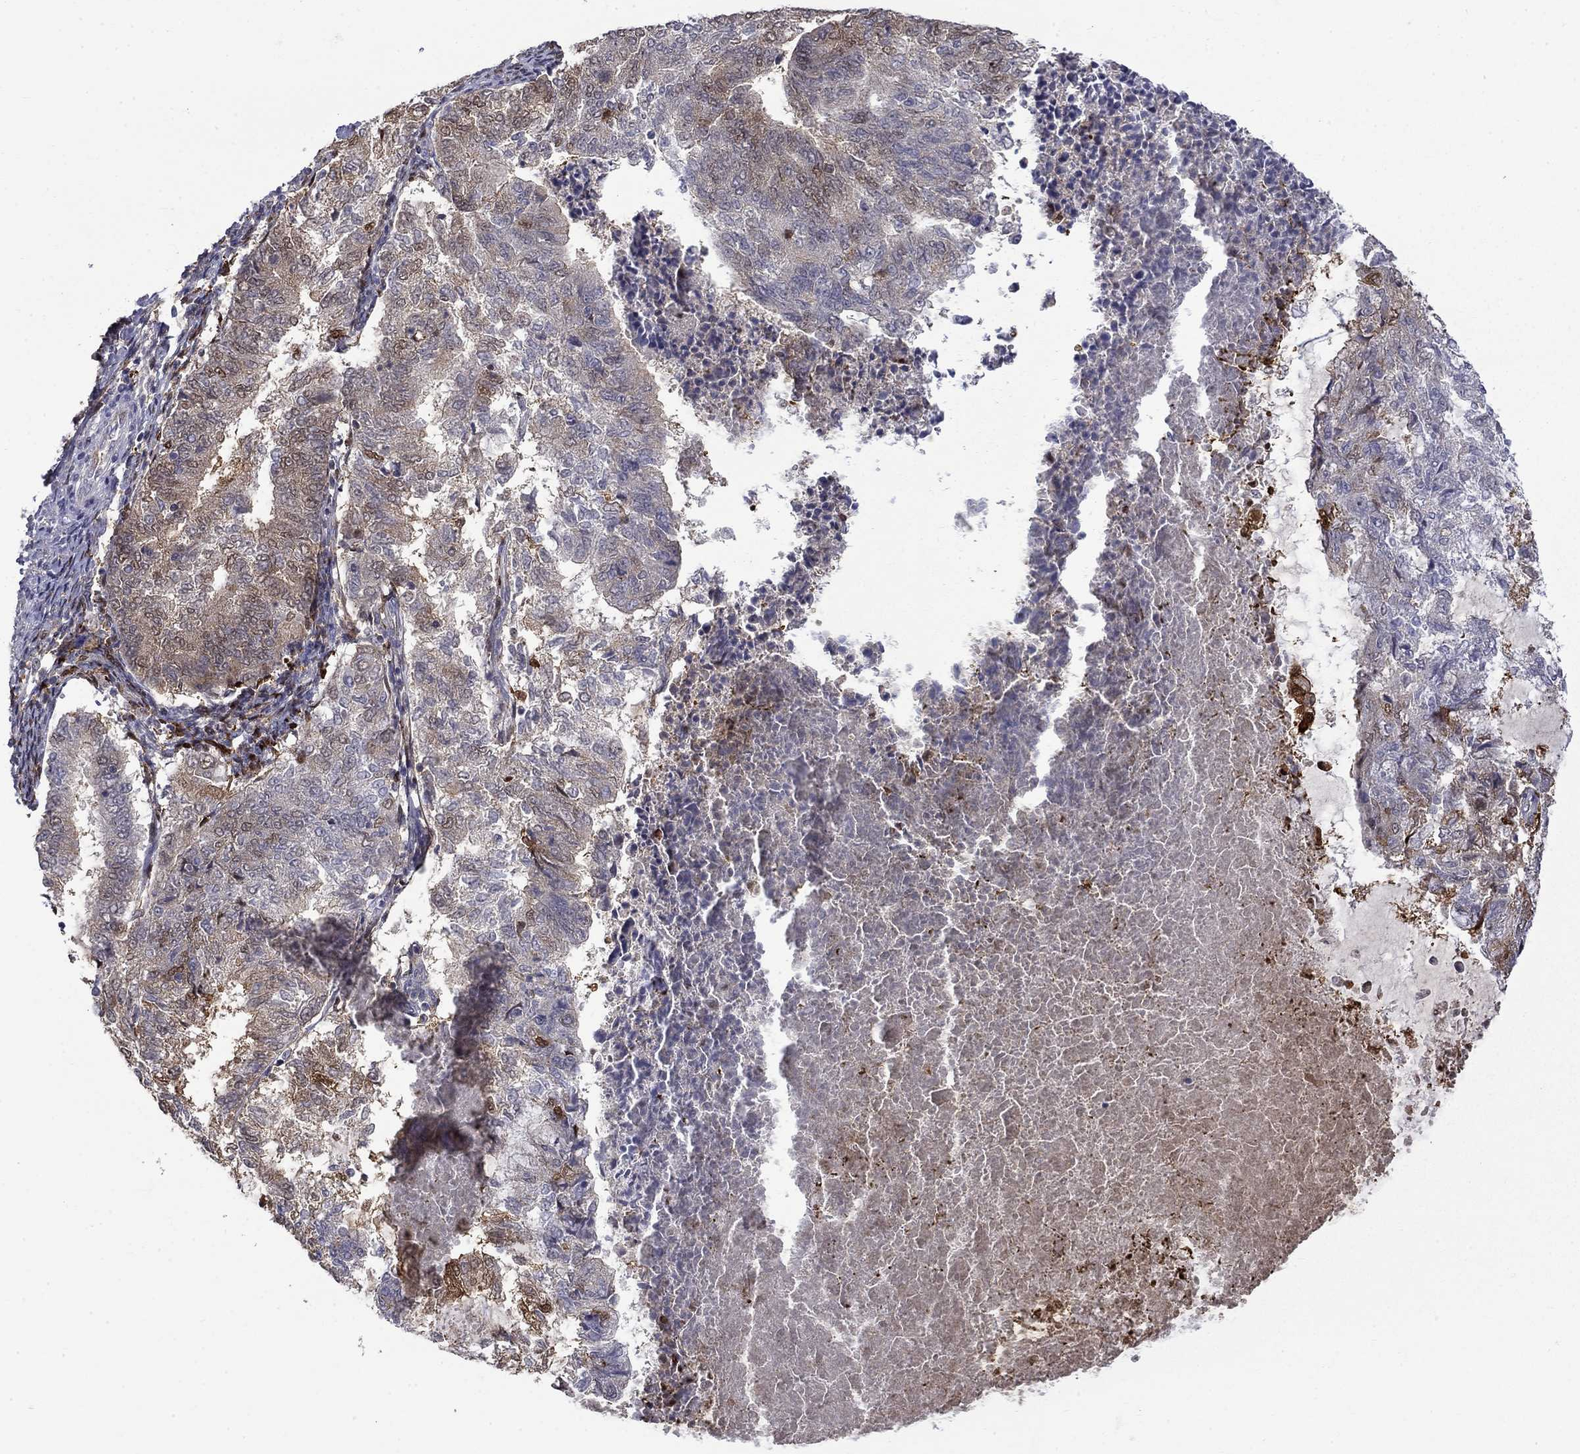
{"staining": {"intensity": "strong", "quantity": "<25%", "location": "cytoplasmic/membranous,nuclear"}, "tissue": "endometrial cancer", "cell_type": "Tumor cells", "image_type": "cancer", "snomed": [{"axis": "morphology", "description": "Adenocarcinoma, NOS"}, {"axis": "topography", "description": "Endometrium"}], "caption": "IHC of adenocarcinoma (endometrial) demonstrates medium levels of strong cytoplasmic/membranous and nuclear staining in approximately <25% of tumor cells.", "gene": "PCBP3", "patient": {"sex": "female", "age": 65}}